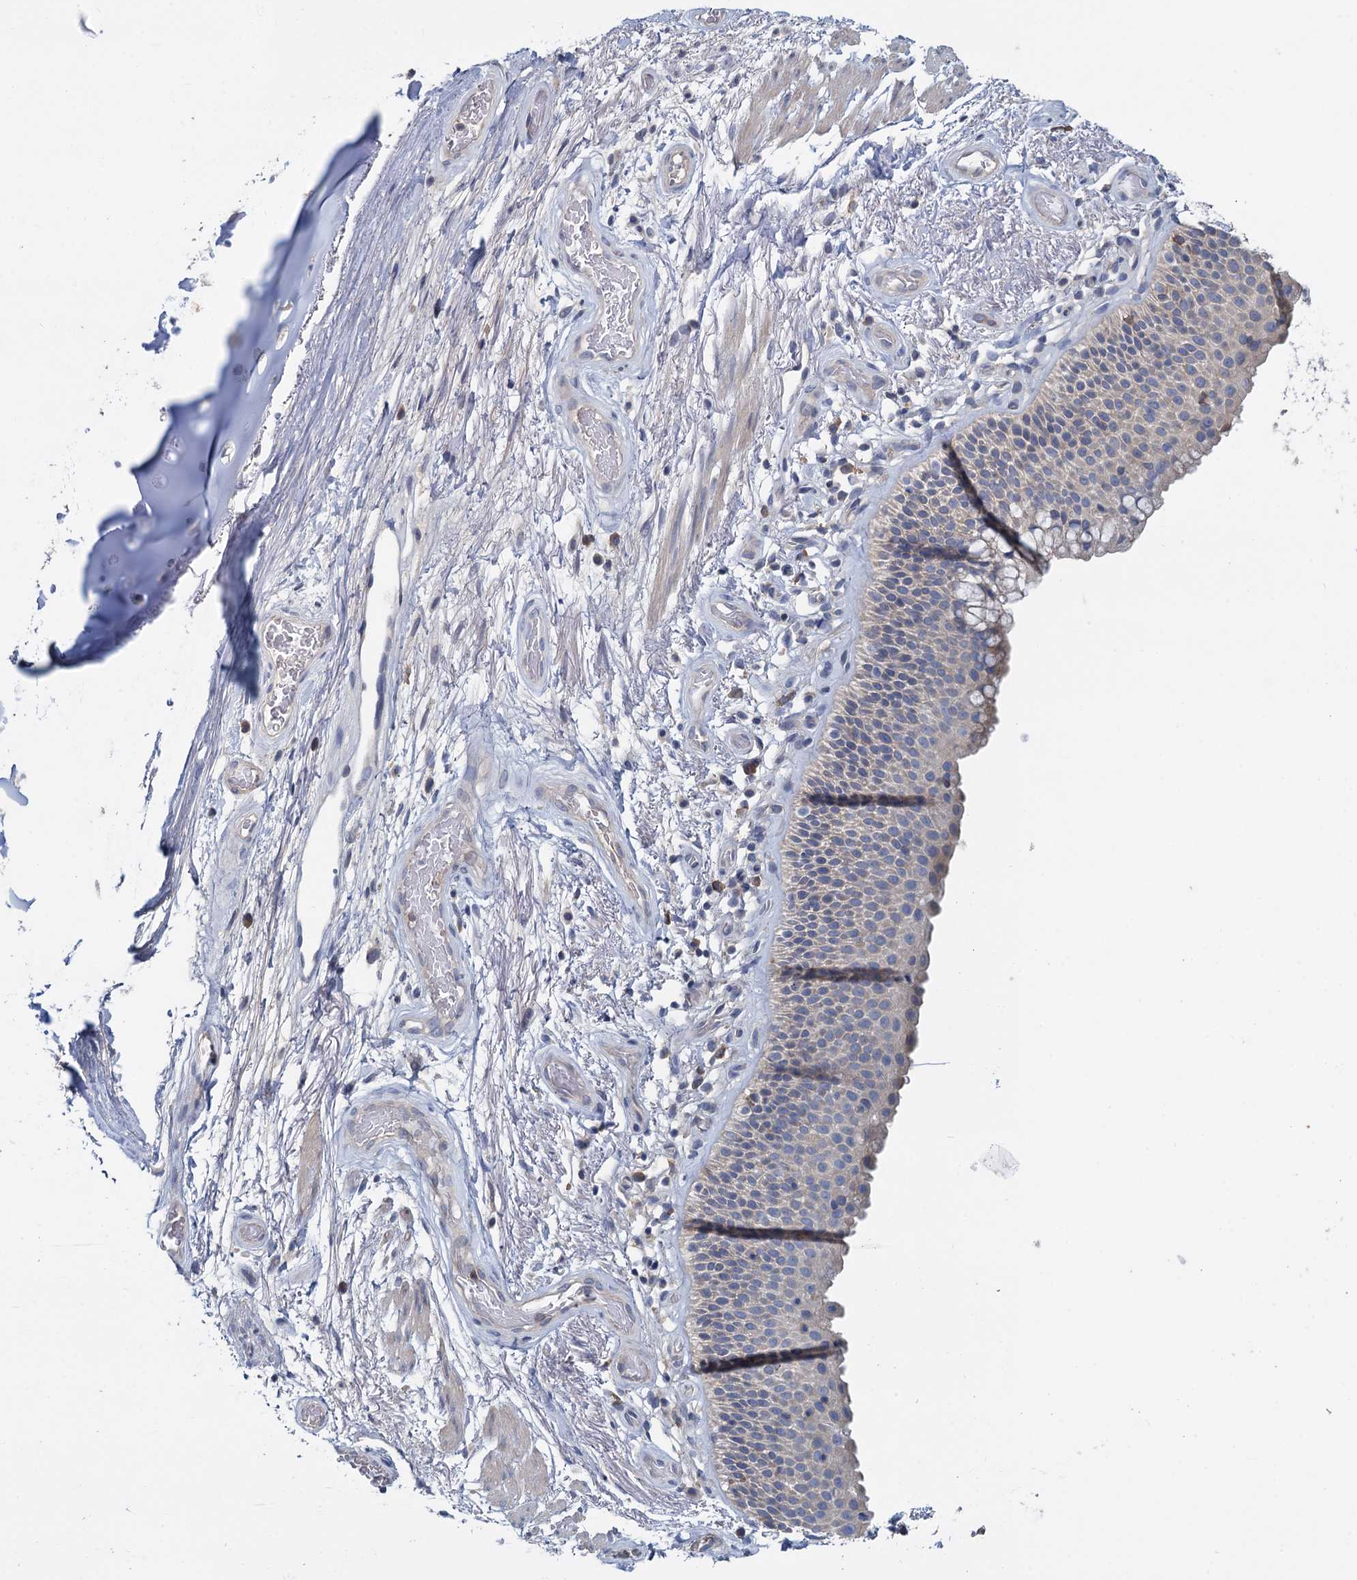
{"staining": {"intensity": "weak", "quantity": "25%-75%", "location": "cytoplasmic/membranous"}, "tissue": "bronchus", "cell_type": "Respiratory epithelial cells", "image_type": "normal", "snomed": [{"axis": "morphology", "description": "Normal tissue, NOS"}, {"axis": "topography", "description": "Bronchus"}], "caption": "This micrograph reveals immunohistochemistry staining of unremarkable human bronchus, with low weak cytoplasmic/membranous positivity in about 25%-75% of respiratory epithelial cells.", "gene": "ACSM3", "patient": {"sex": "male", "age": 65}}